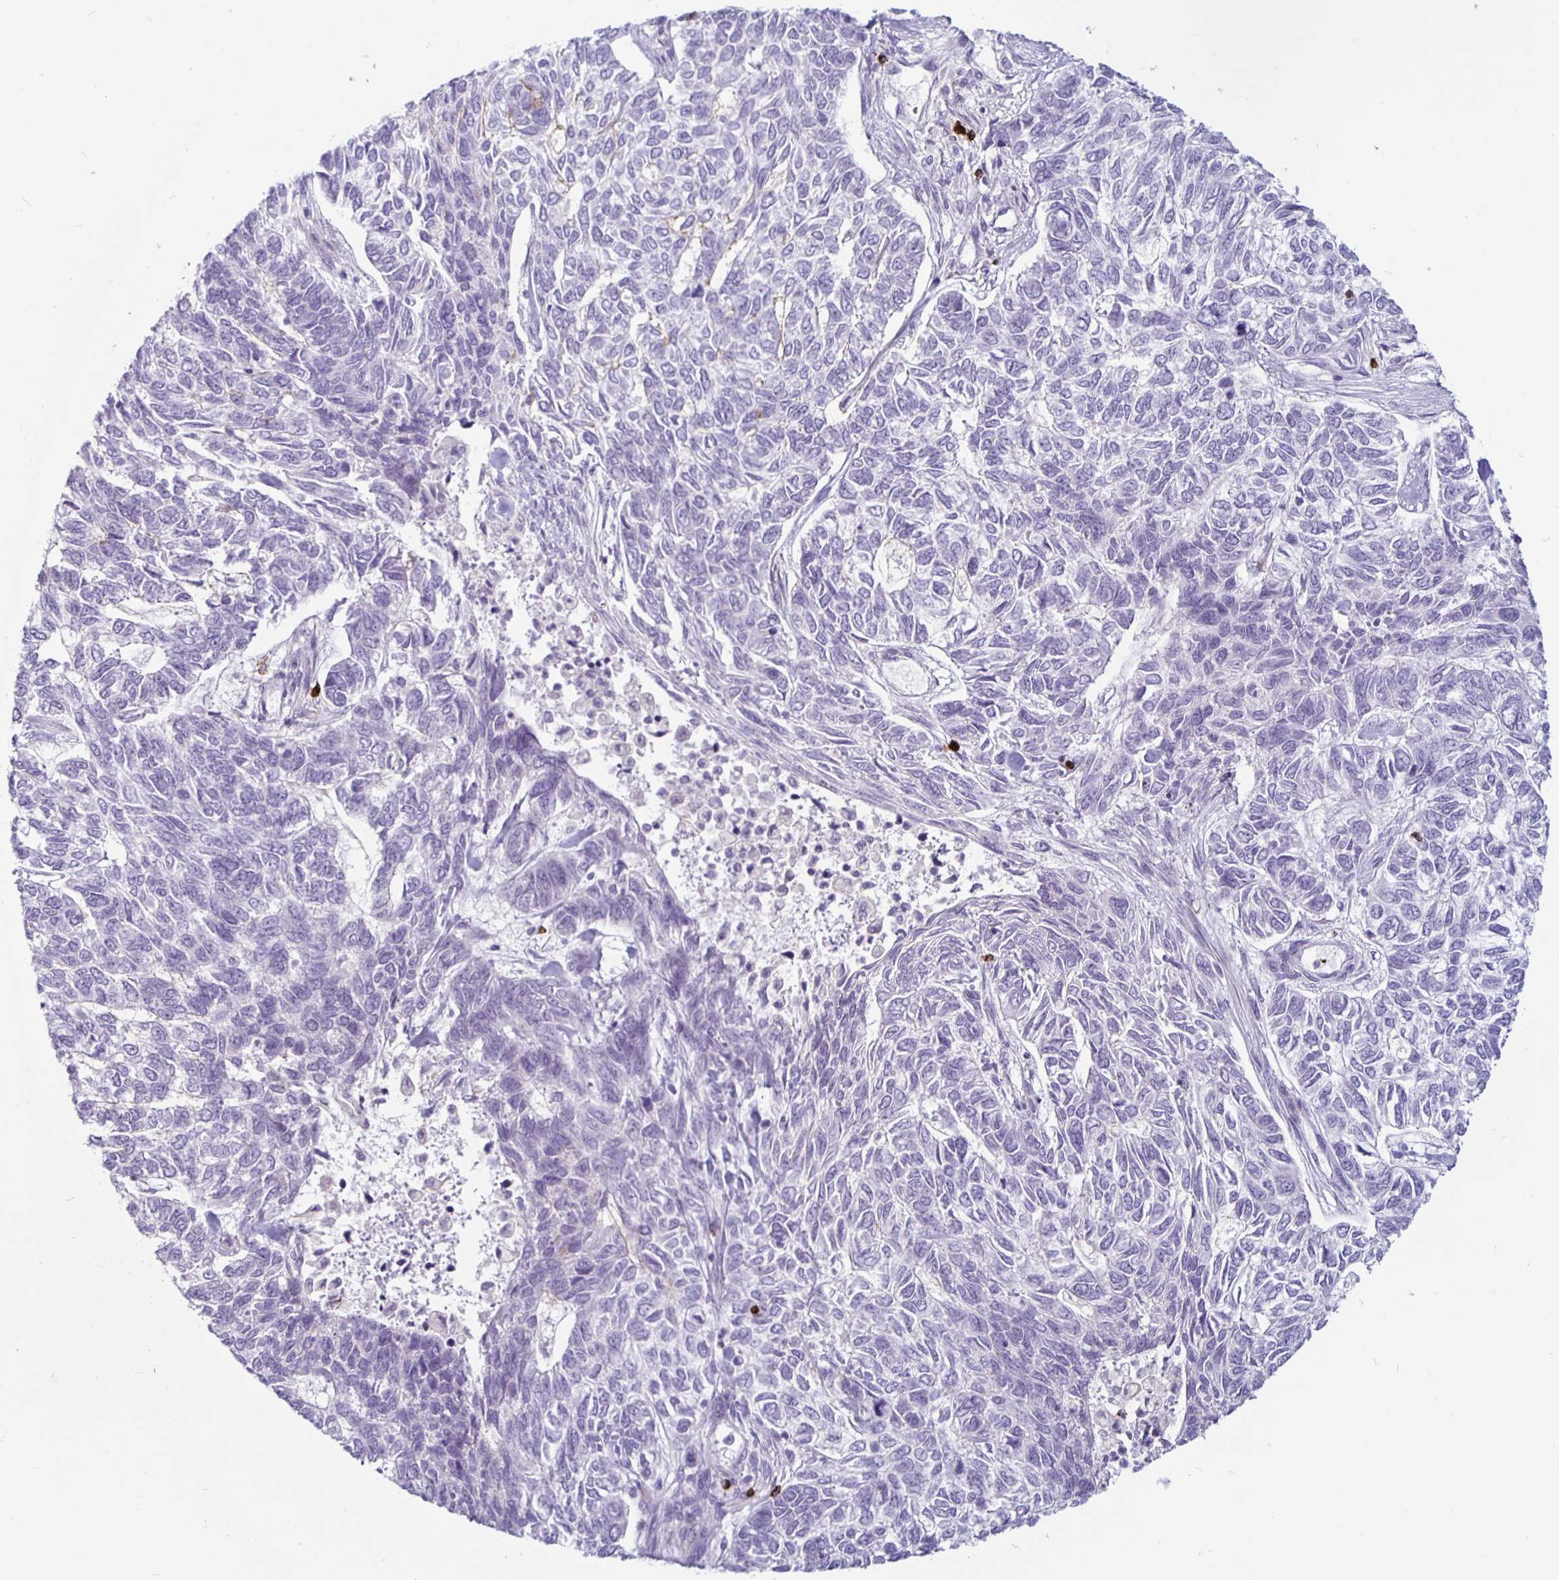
{"staining": {"intensity": "negative", "quantity": "none", "location": "none"}, "tissue": "skin cancer", "cell_type": "Tumor cells", "image_type": "cancer", "snomed": [{"axis": "morphology", "description": "Basal cell carcinoma"}, {"axis": "topography", "description": "Skin"}], "caption": "Immunohistochemistry histopathology image of human basal cell carcinoma (skin) stained for a protein (brown), which demonstrates no expression in tumor cells. Brightfield microscopy of immunohistochemistry stained with DAB (3,3'-diaminobenzidine) (brown) and hematoxylin (blue), captured at high magnification.", "gene": "GZMK", "patient": {"sex": "female", "age": 65}}